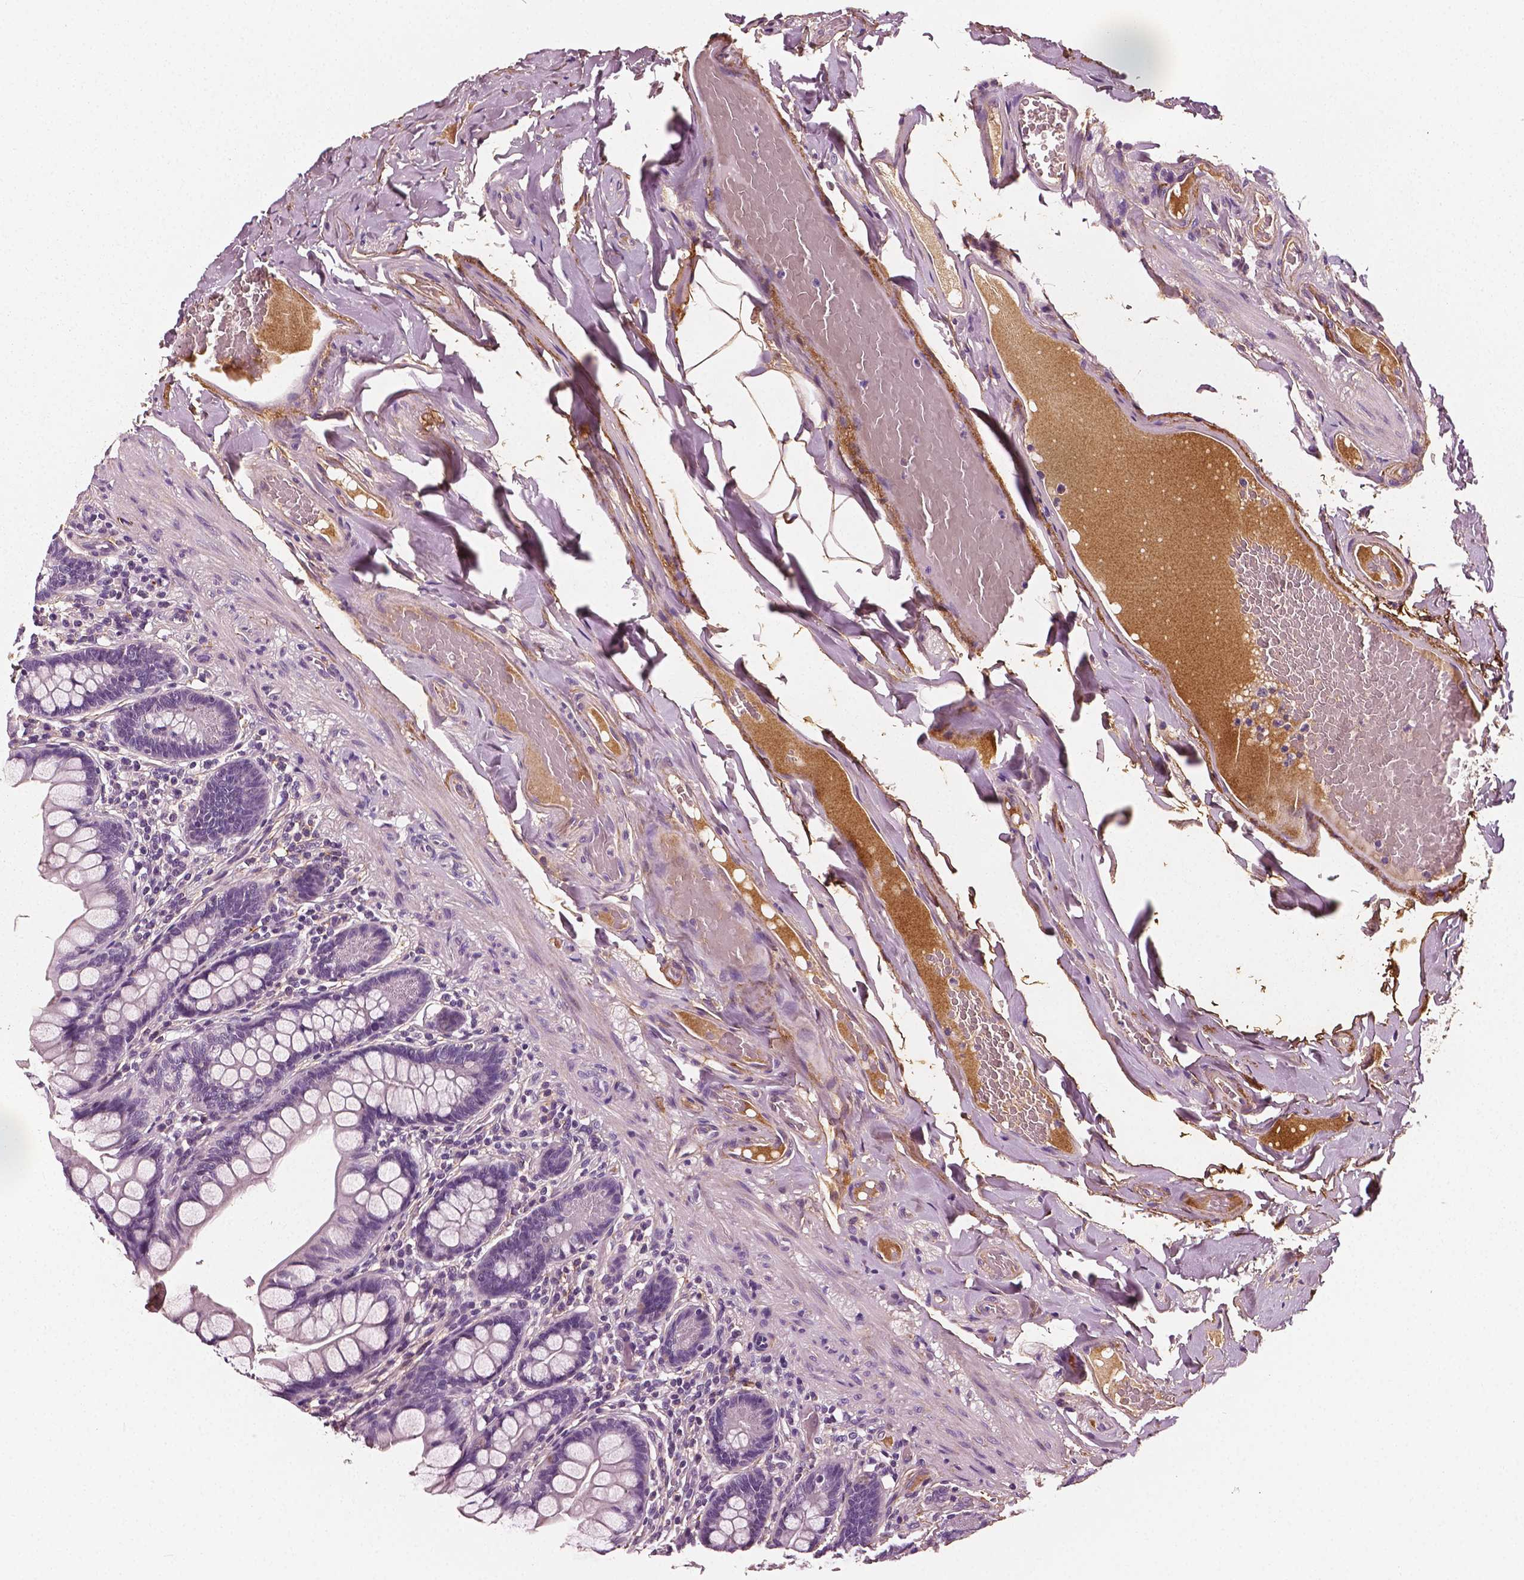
{"staining": {"intensity": "negative", "quantity": "none", "location": "none"}, "tissue": "small intestine", "cell_type": "Glandular cells", "image_type": "normal", "snomed": [{"axis": "morphology", "description": "Normal tissue, NOS"}, {"axis": "topography", "description": "Small intestine"}], "caption": "Histopathology image shows no significant protein positivity in glandular cells of unremarkable small intestine. The staining was performed using DAB to visualize the protein expression in brown, while the nuclei were stained in blue with hematoxylin (Magnification: 20x).", "gene": "FBLN1", "patient": {"sex": "male", "age": 70}}